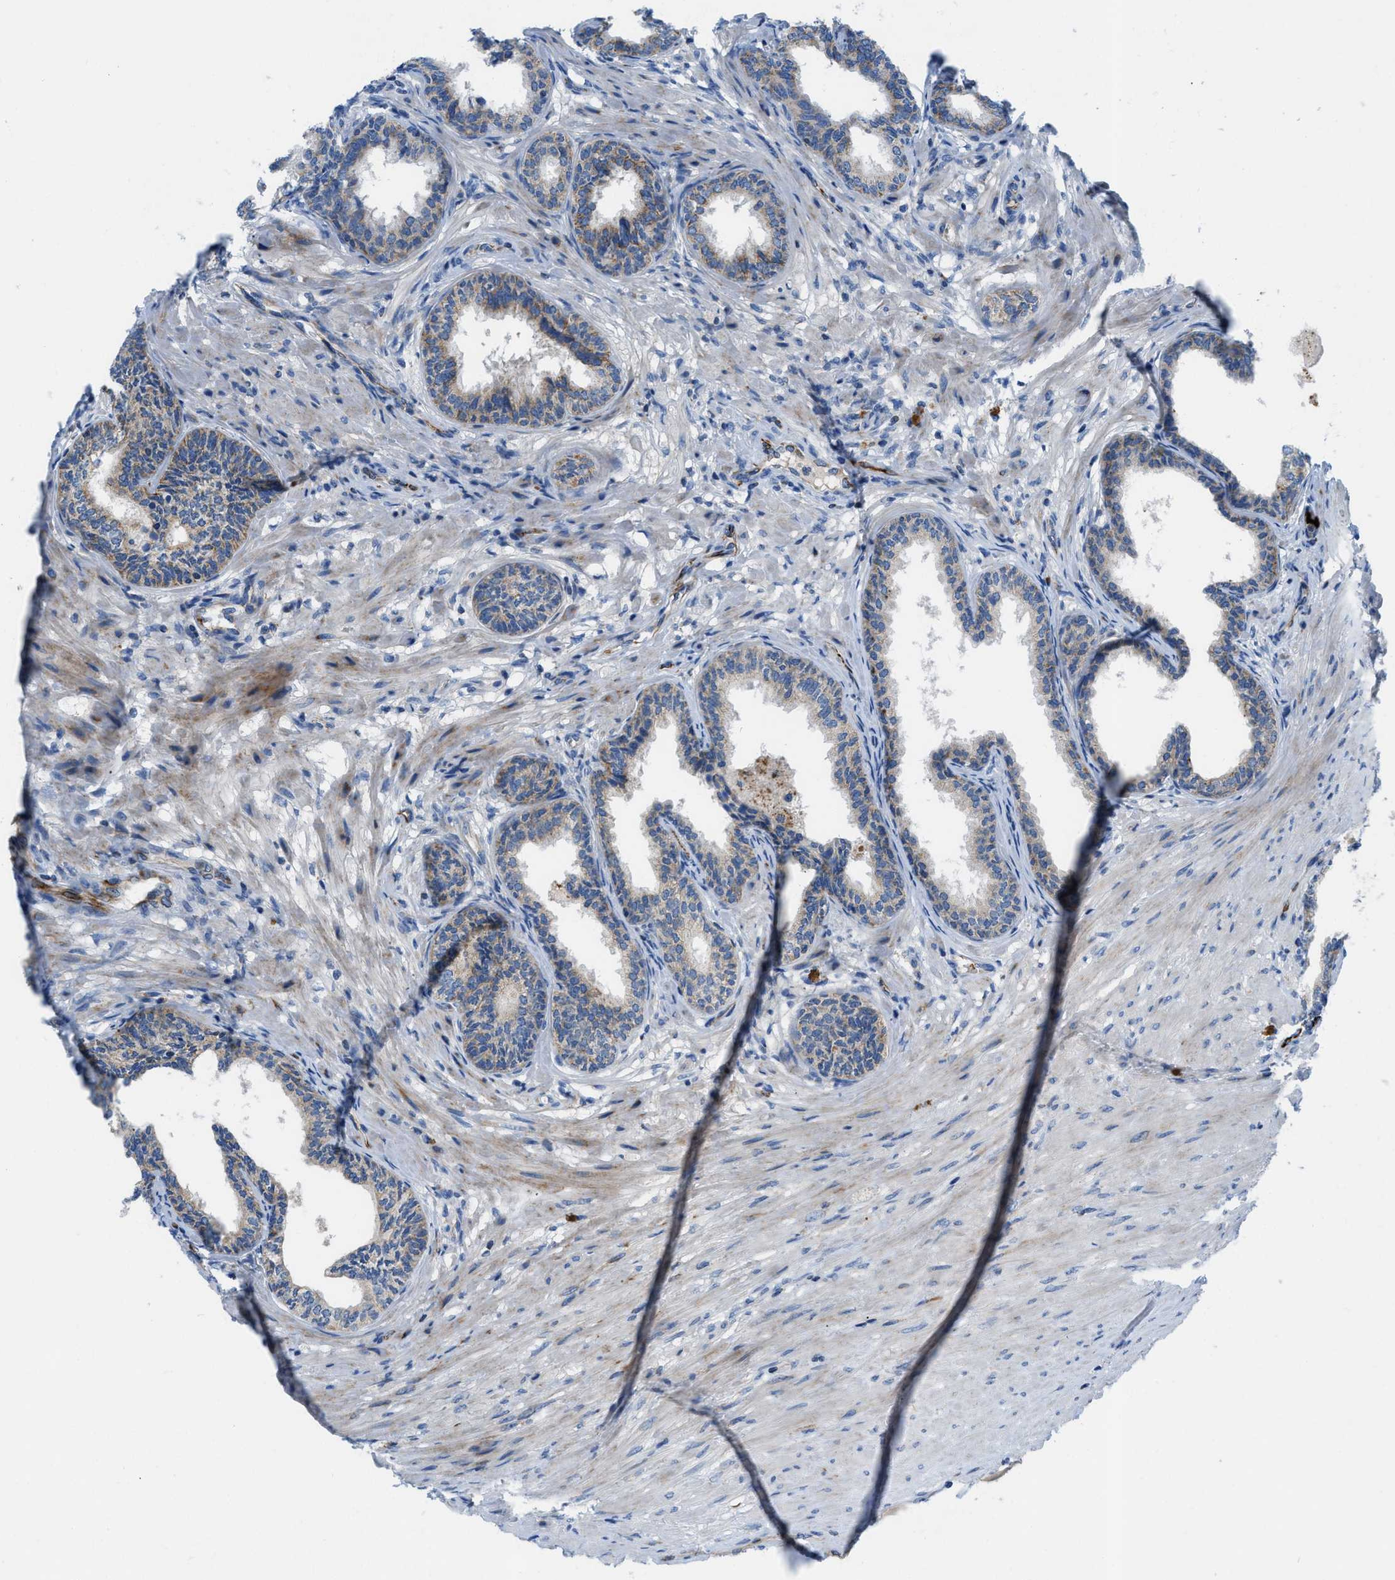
{"staining": {"intensity": "weak", "quantity": "25%-75%", "location": "cytoplasmic/membranous"}, "tissue": "prostate", "cell_type": "Glandular cells", "image_type": "normal", "snomed": [{"axis": "morphology", "description": "Normal tissue, NOS"}, {"axis": "topography", "description": "Prostate"}], "caption": "A low amount of weak cytoplasmic/membranous expression is identified in about 25%-75% of glandular cells in benign prostate.", "gene": "ZNF831", "patient": {"sex": "male", "age": 76}}